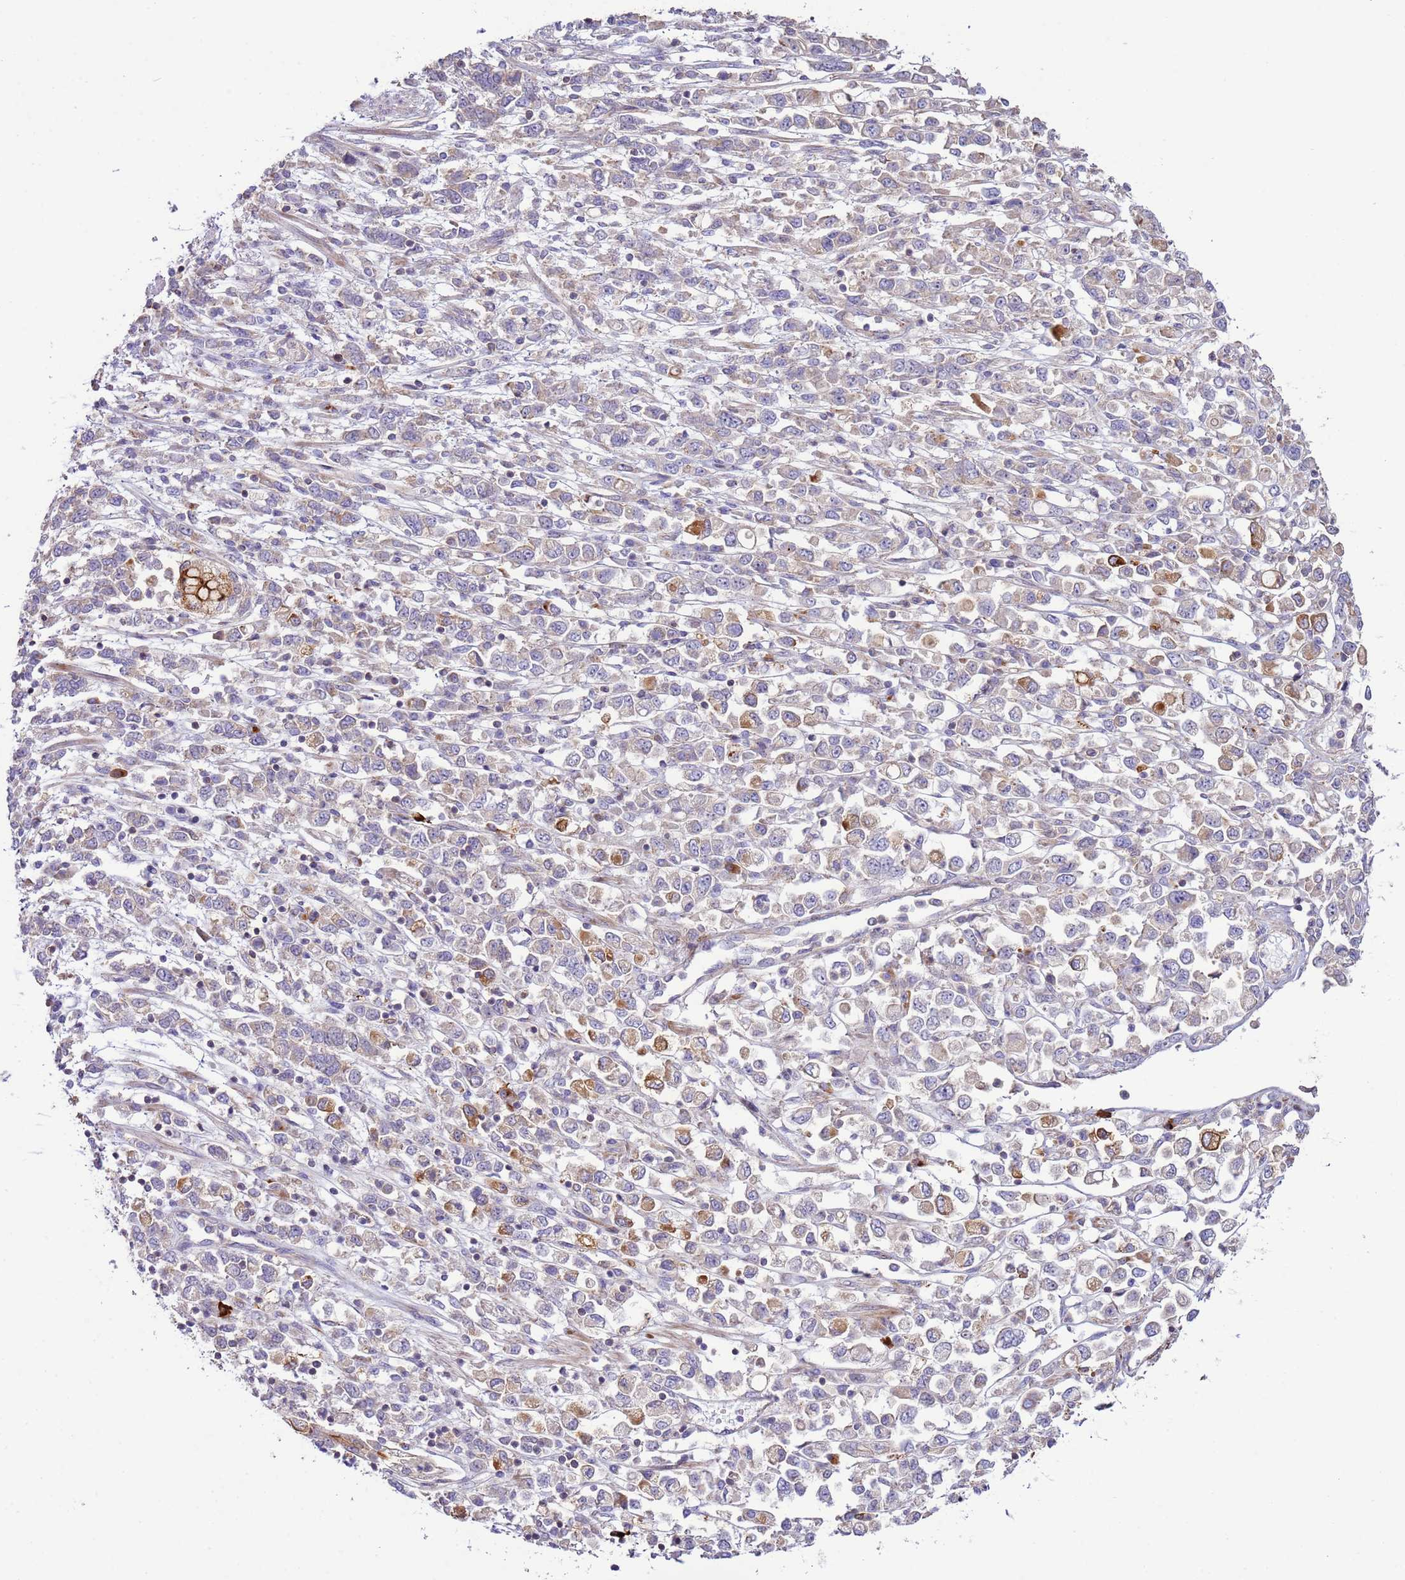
{"staining": {"intensity": "moderate", "quantity": "<25%", "location": "cytoplasmic/membranous"}, "tissue": "stomach cancer", "cell_type": "Tumor cells", "image_type": "cancer", "snomed": [{"axis": "morphology", "description": "Adenocarcinoma, NOS"}, {"axis": "topography", "description": "Stomach"}], "caption": "Approximately <25% of tumor cells in human stomach cancer (adenocarcinoma) exhibit moderate cytoplasmic/membranous protein positivity as visualized by brown immunohistochemical staining.", "gene": "ZNF624", "patient": {"sex": "female", "age": 76}}